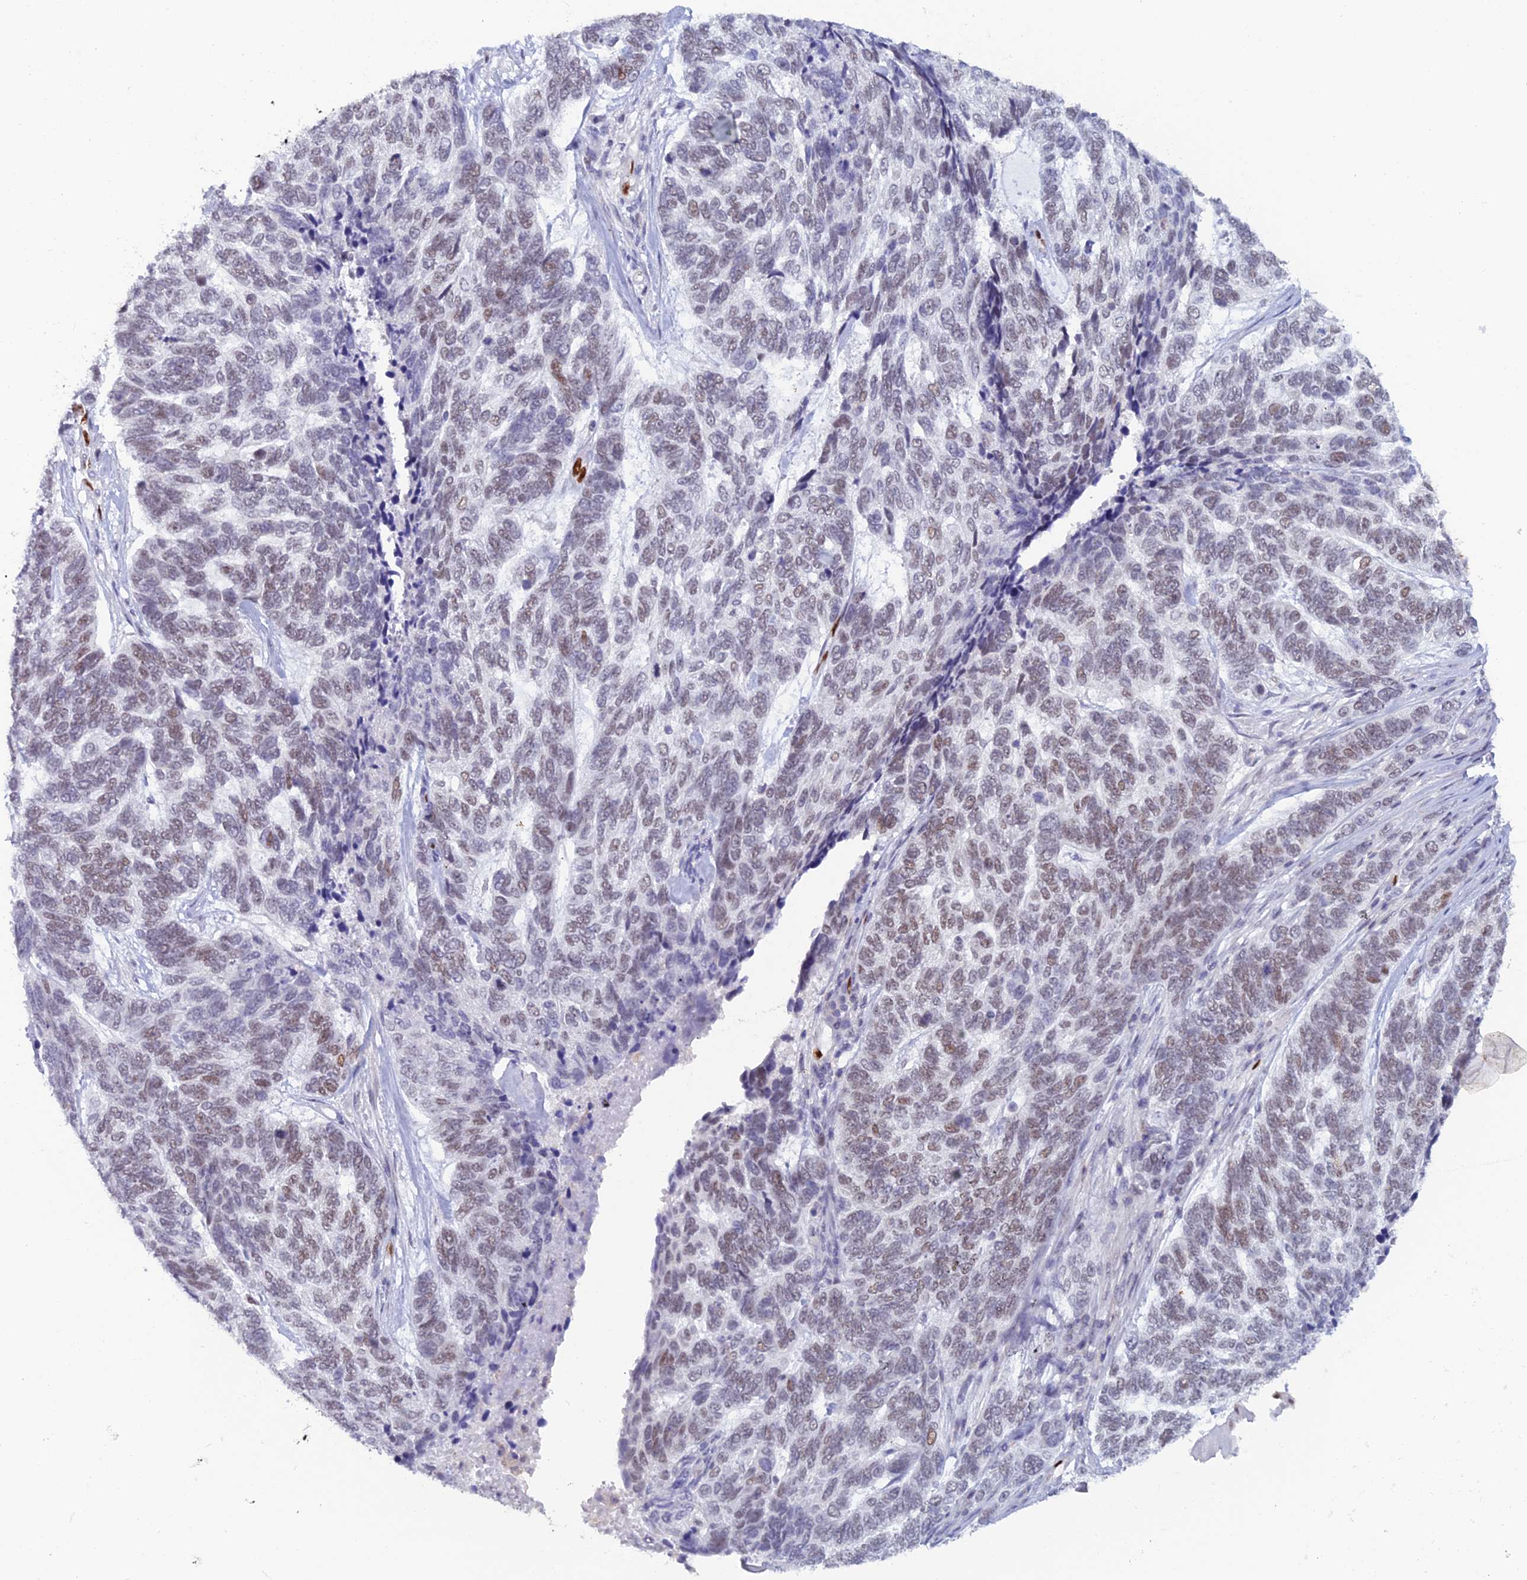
{"staining": {"intensity": "weak", "quantity": "25%-75%", "location": "nuclear"}, "tissue": "skin cancer", "cell_type": "Tumor cells", "image_type": "cancer", "snomed": [{"axis": "morphology", "description": "Basal cell carcinoma"}, {"axis": "topography", "description": "Skin"}], "caption": "A histopathology image showing weak nuclear staining in approximately 25%-75% of tumor cells in skin basal cell carcinoma, as visualized by brown immunohistochemical staining.", "gene": "NOL4L", "patient": {"sex": "female", "age": 65}}